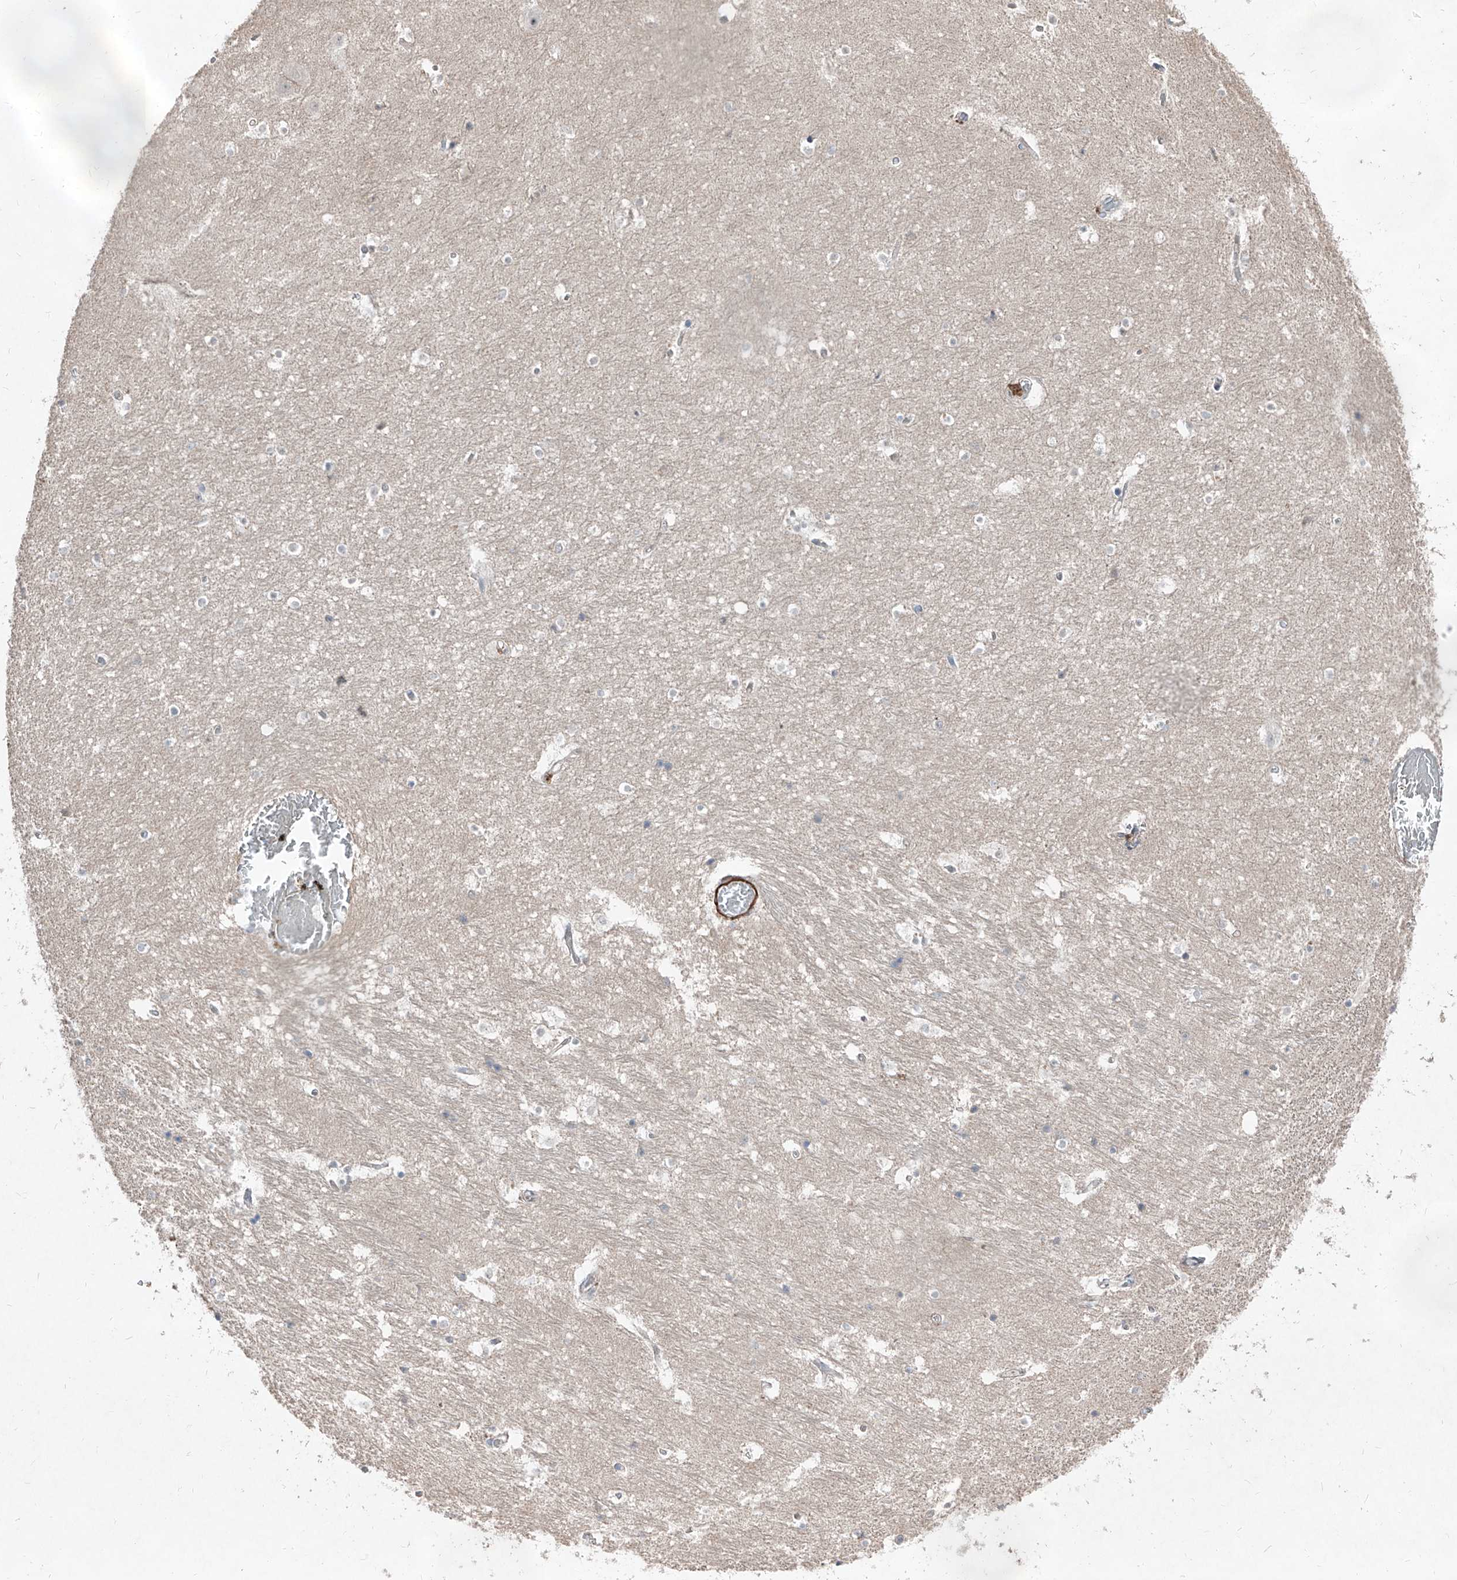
{"staining": {"intensity": "negative", "quantity": "none", "location": "none"}, "tissue": "hippocampus", "cell_type": "Glial cells", "image_type": "normal", "snomed": [{"axis": "morphology", "description": "Normal tissue, NOS"}, {"axis": "topography", "description": "Hippocampus"}], "caption": "Immunohistochemical staining of unremarkable hippocampus reveals no significant positivity in glial cells.", "gene": "UFD1", "patient": {"sex": "female", "age": 52}}